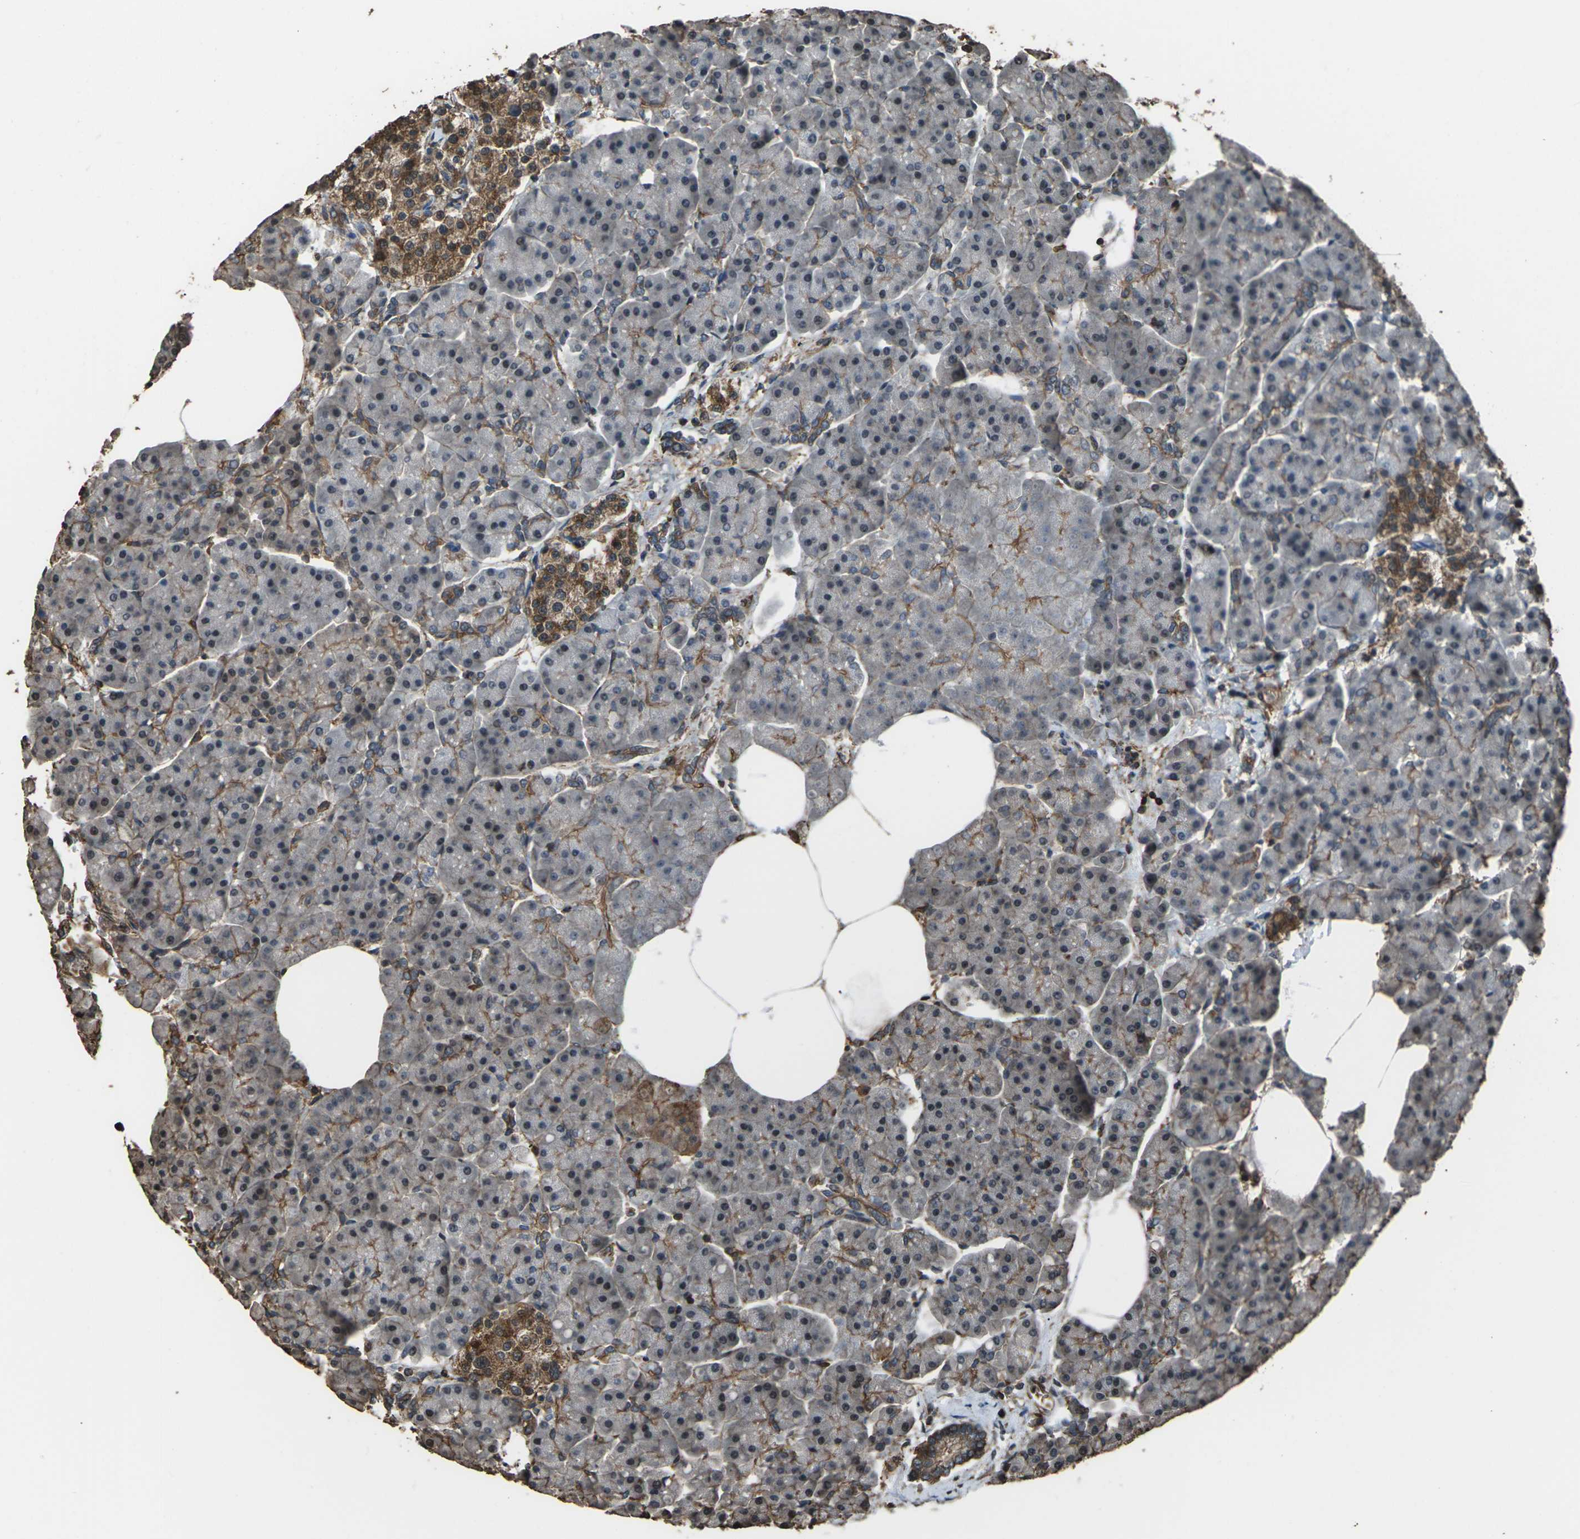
{"staining": {"intensity": "moderate", "quantity": "25%-75%", "location": "cytoplasmic/membranous"}, "tissue": "pancreas", "cell_type": "Exocrine glandular cells", "image_type": "normal", "snomed": [{"axis": "morphology", "description": "Normal tissue, NOS"}, {"axis": "topography", "description": "Pancreas"}], "caption": "Brown immunohistochemical staining in unremarkable human pancreas exhibits moderate cytoplasmic/membranous positivity in about 25%-75% of exocrine glandular cells. (IHC, brightfield microscopy, high magnification).", "gene": "DHPS", "patient": {"sex": "female", "age": 70}}